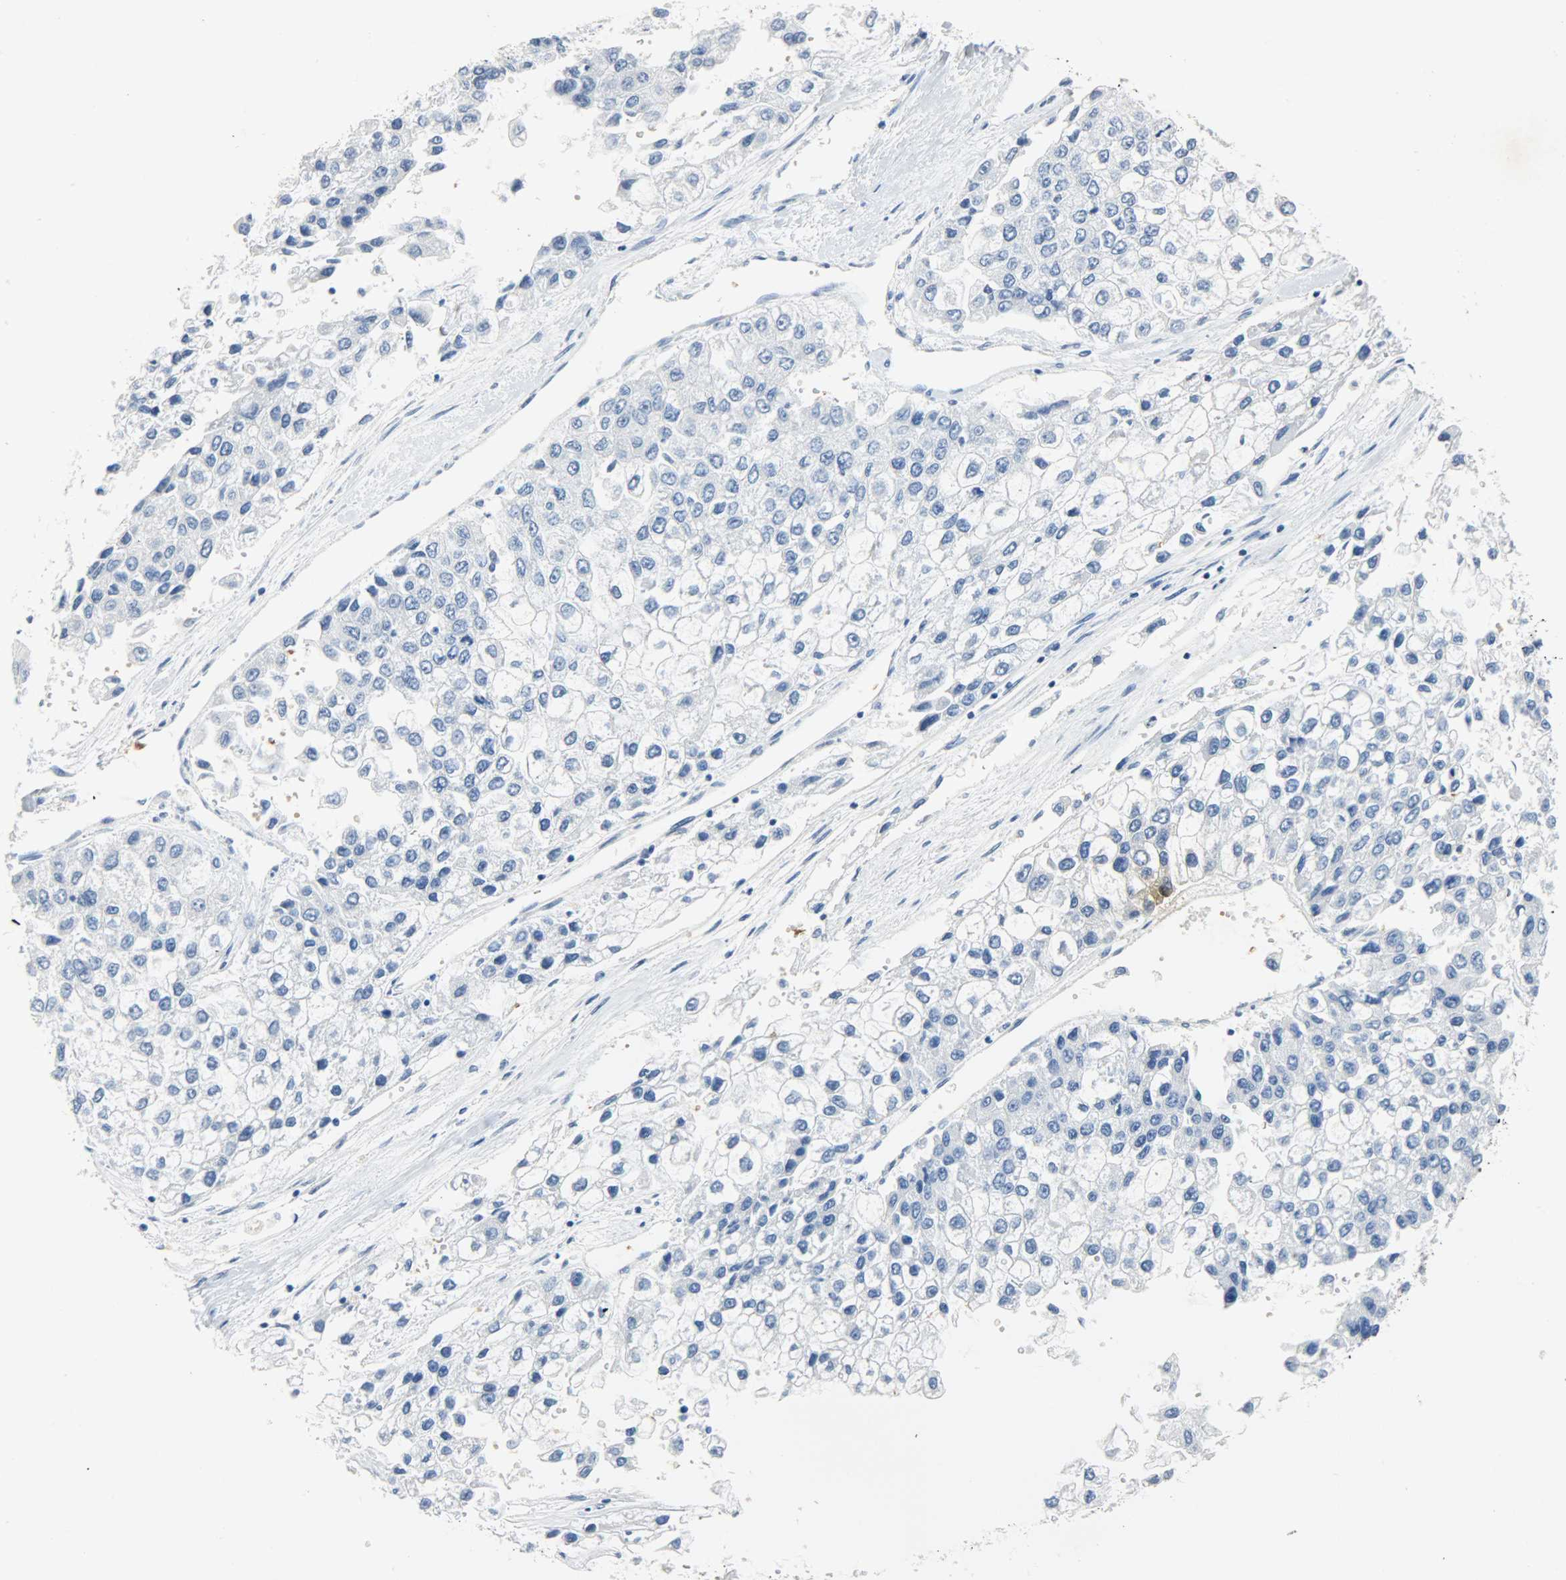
{"staining": {"intensity": "negative", "quantity": "none", "location": "none"}, "tissue": "liver cancer", "cell_type": "Tumor cells", "image_type": "cancer", "snomed": [{"axis": "morphology", "description": "Carcinoma, Hepatocellular, NOS"}, {"axis": "topography", "description": "Liver"}], "caption": "This photomicrograph is of liver cancer (hepatocellular carcinoma) stained with immunohistochemistry (IHC) to label a protein in brown with the nuclei are counter-stained blue. There is no expression in tumor cells.", "gene": "CA3", "patient": {"sex": "female", "age": 66}}